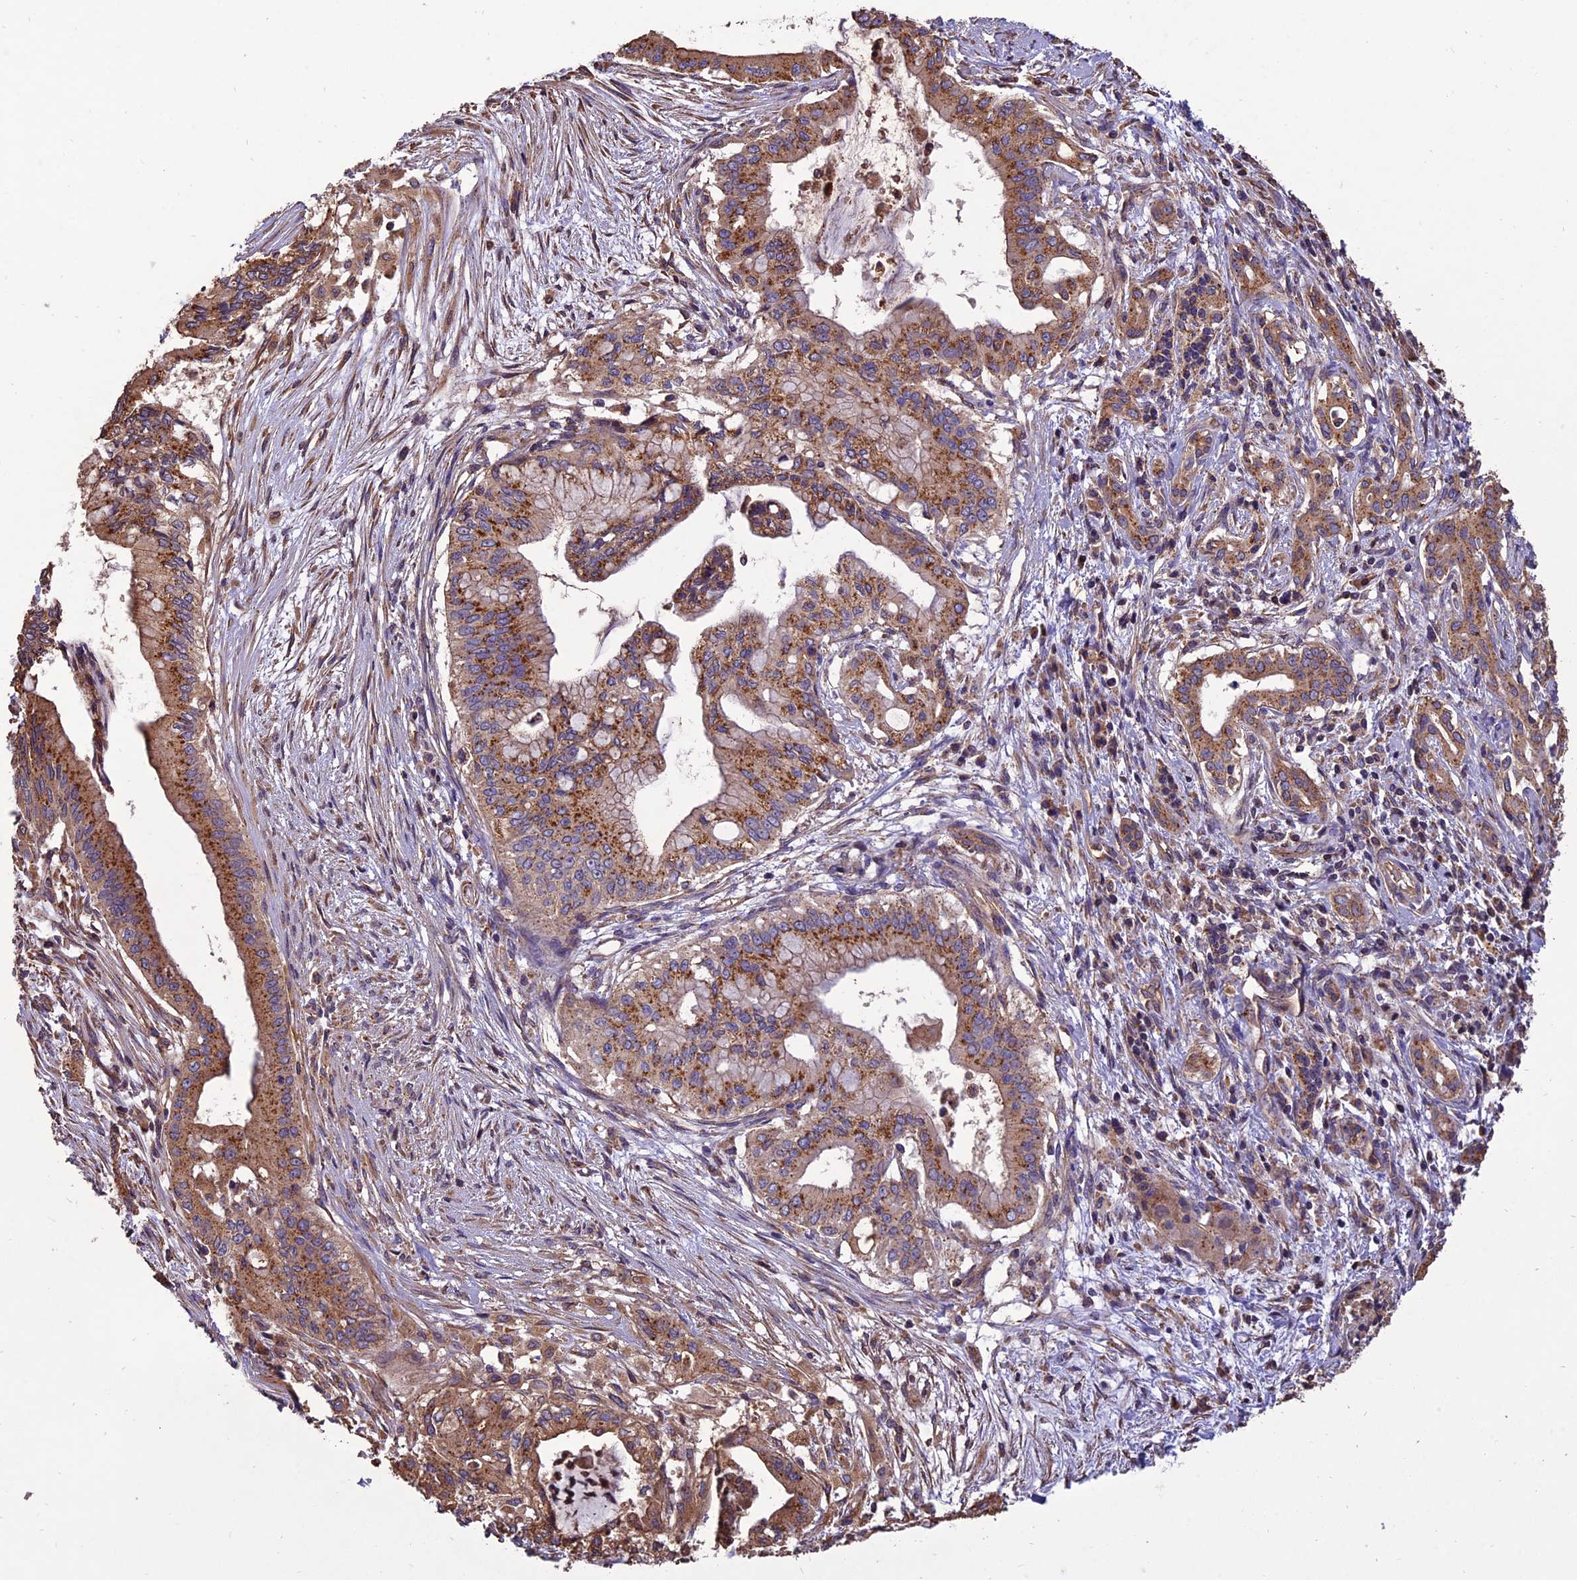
{"staining": {"intensity": "moderate", "quantity": ">75%", "location": "cytoplasmic/membranous"}, "tissue": "pancreatic cancer", "cell_type": "Tumor cells", "image_type": "cancer", "snomed": [{"axis": "morphology", "description": "Adenocarcinoma, NOS"}, {"axis": "topography", "description": "Pancreas"}], "caption": "Adenocarcinoma (pancreatic) stained with DAB IHC demonstrates medium levels of moderate cytoplasmic/membranous expression in about >75% of tumor cells.", "gene": "CHMP2A", "patient": {"sex": "male", "age": 46}}